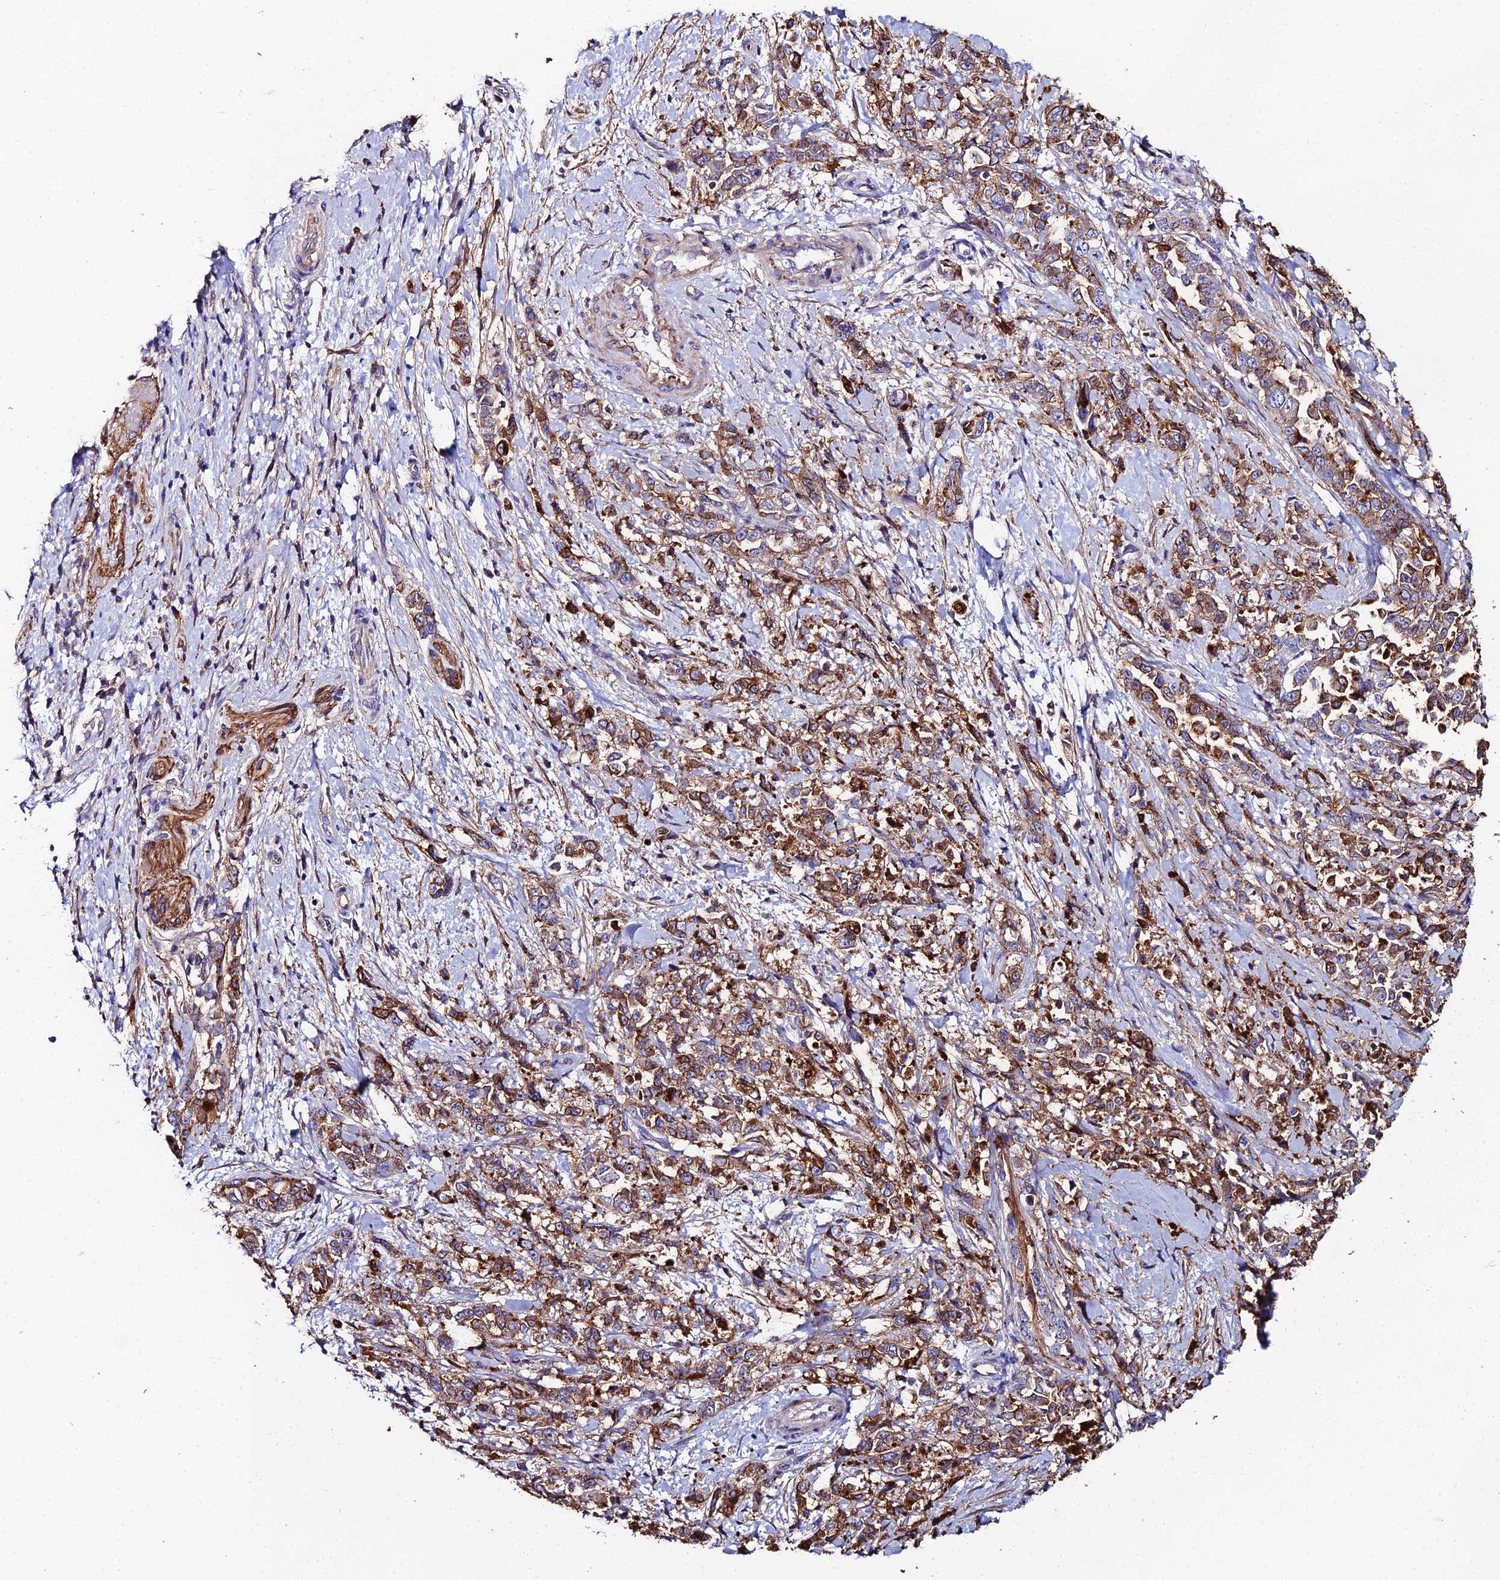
{"staining": {"intensity": "moderate", "quantity": ">75%", "location": "cytoplasmic/membranous"}, "tissue": "pancreatic cancer", "cell_type": "Tumor cells", "image_type": "cancer", "snomed": [{"axis": "morphology", "description": "Normal tissue, NOS"}, {"axis": "morphology", "description": "Adenocarcinoma, NOS"}, {"axis": "topography", "description": "Pancreas"}], "caption": "High-magnification brightfield microscopy of pancreatic adenocarcinoma stained with DAB (brown) and counterstained with hematoxylin (blue). tumor cells exhibit moderate cytoplasmic/membranous expression is seen in about>75% of cells. The staining was performed using DAB (3,3'-diaminobenzidine), with brown indicating positive protein expression. Nuclei are stained blue with hematoxylin.", "gene": "C6", "patient": {"sex": "female", "age": 64}}